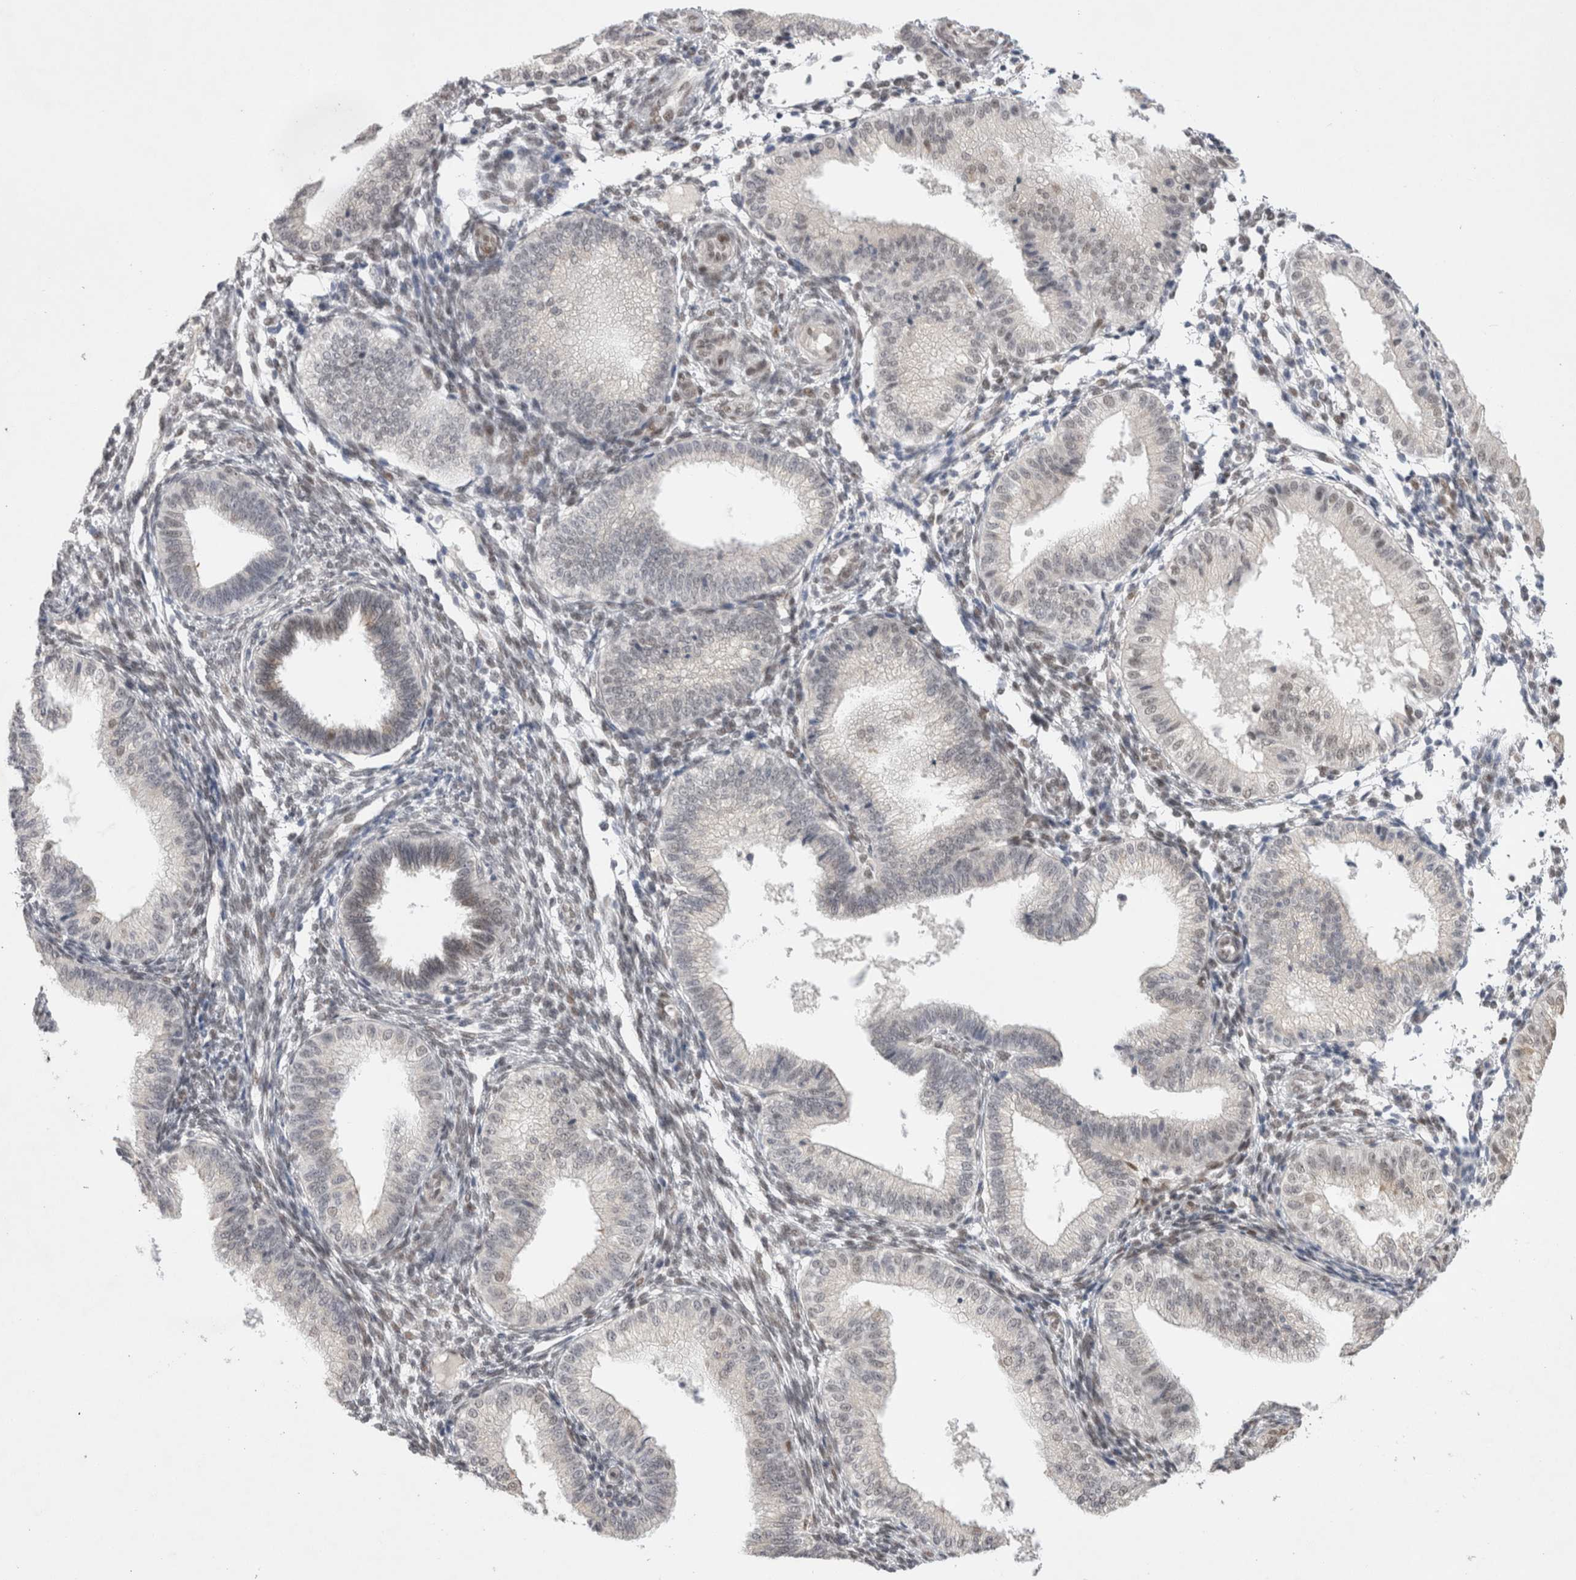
{"staining": {"intensity": "weak", "quantity": "25%-75%", "location": "nuclear"}, "tissue": "endometrium", "cell_type": "Cells in endometrial stroma", "image_type": "normal", "snomed": [{"axis": "morphology", "description": "Normal tissue, NOS"}, {"axis": "topography", "description": "Endometrium"}], "caption": "Cells in endometrial stroma show low levels of weak nuclear staining in approximately 25%-75% of cells in normal human endometrium.", "gene": "RECQL4", "patient": {"sex": "female", "age": 39}}